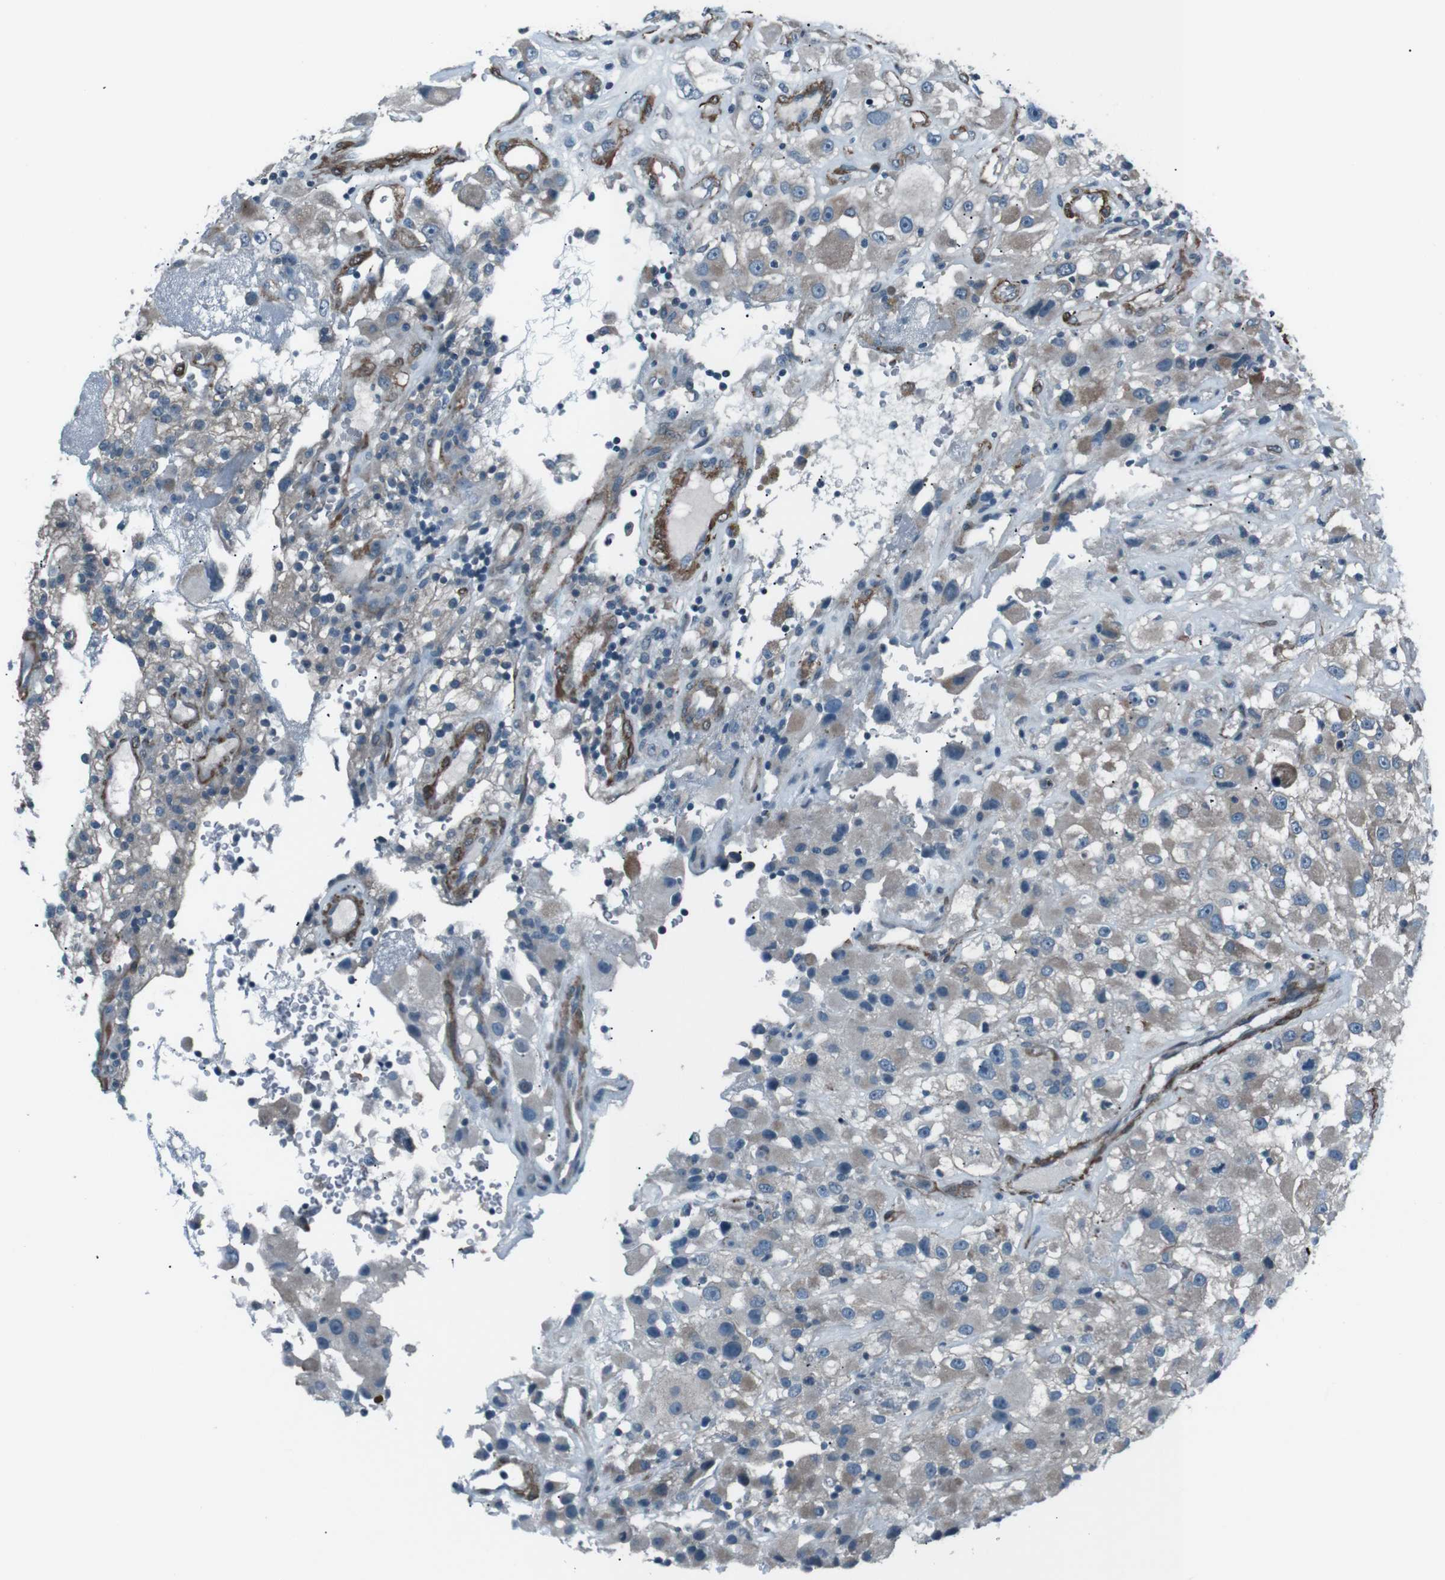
{"staining": {"intensity": "negative", "quantity": "none", "location": "none"}, "tissue": "renal cancer", "cell_type": "Tumor cells", "image_type": "cancer", "snomed": [{"axis": "morphology", "description": "Adenocarcinoma, NOS"}, {"axis": "topography", "description": "Kidney"}], "caption": "DAB (3,3'-diaminobenzidine) immunohistochemical staining of renal cancer (adenocarcinoma) displays no significant positivity in tumor cells.", "gene": "PDLIM5", "patient": {"sex": "female", "age": 52}}